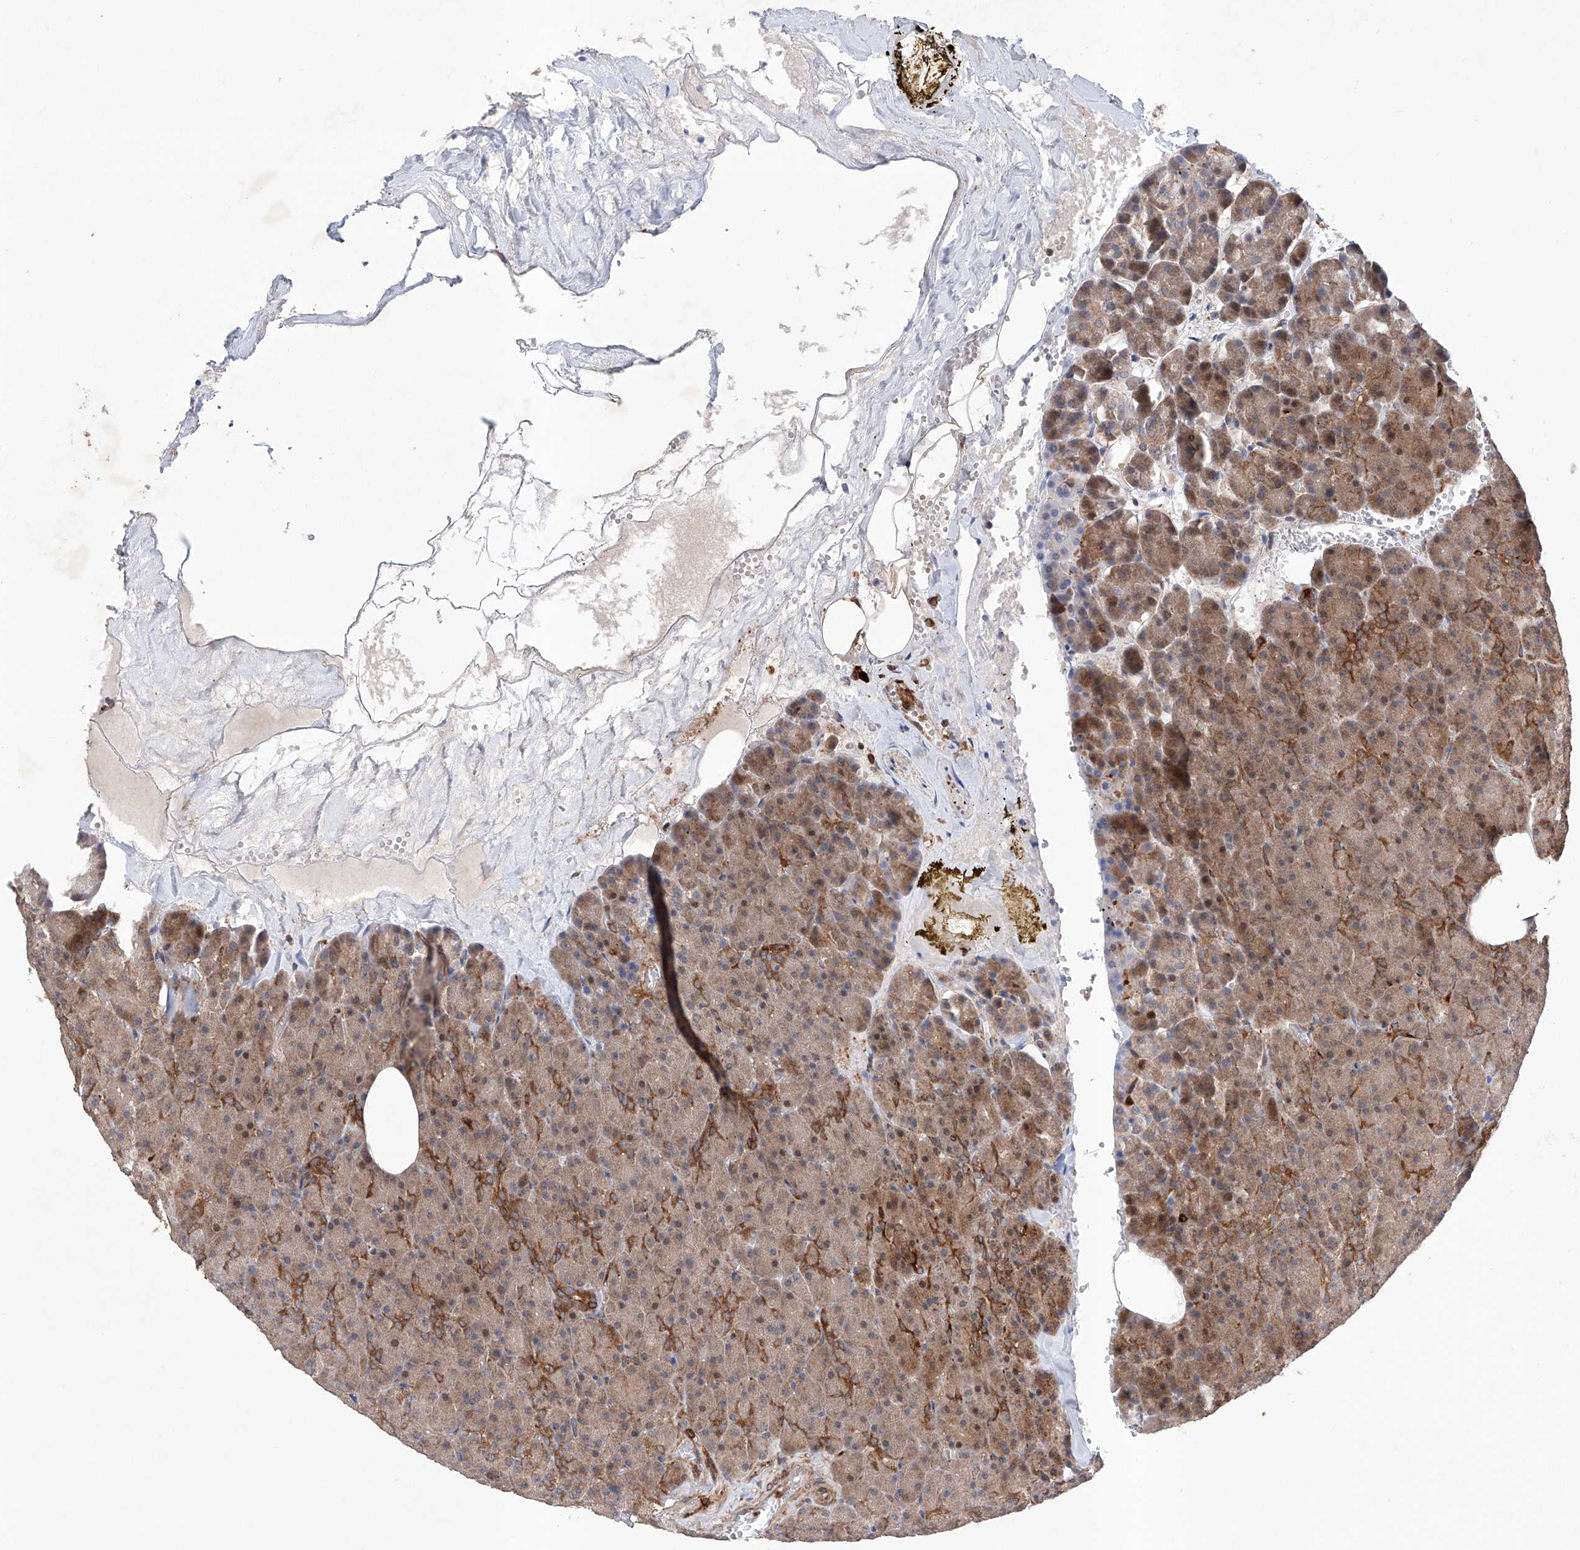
{"staining": {"intensity": "strong", "quantity": "25%-75%", "location": "cytoplasmic/membranous"}, "tissue": "pancreas", "cell_type": "Exocrine glandular cells", "image_type": "normal", "snomed": [{"axis": "morphology", "description": "Normal tissue, NOS"}, {"axis": "morphology", "description": "Carcinoid, malignant, NOS"}, {"axis": "topography", "description": "Pancreas"}], "caption": "This photomicrograph exhibits immunohistochemistry (IHC) staining of normal human pancreas, with high strong cytoplasmic/membranous expression in approximately 25%-75% of exocrine glandular cells.", "gene": "TIMM23", "patient": {"sex": "female", "age": 35}}